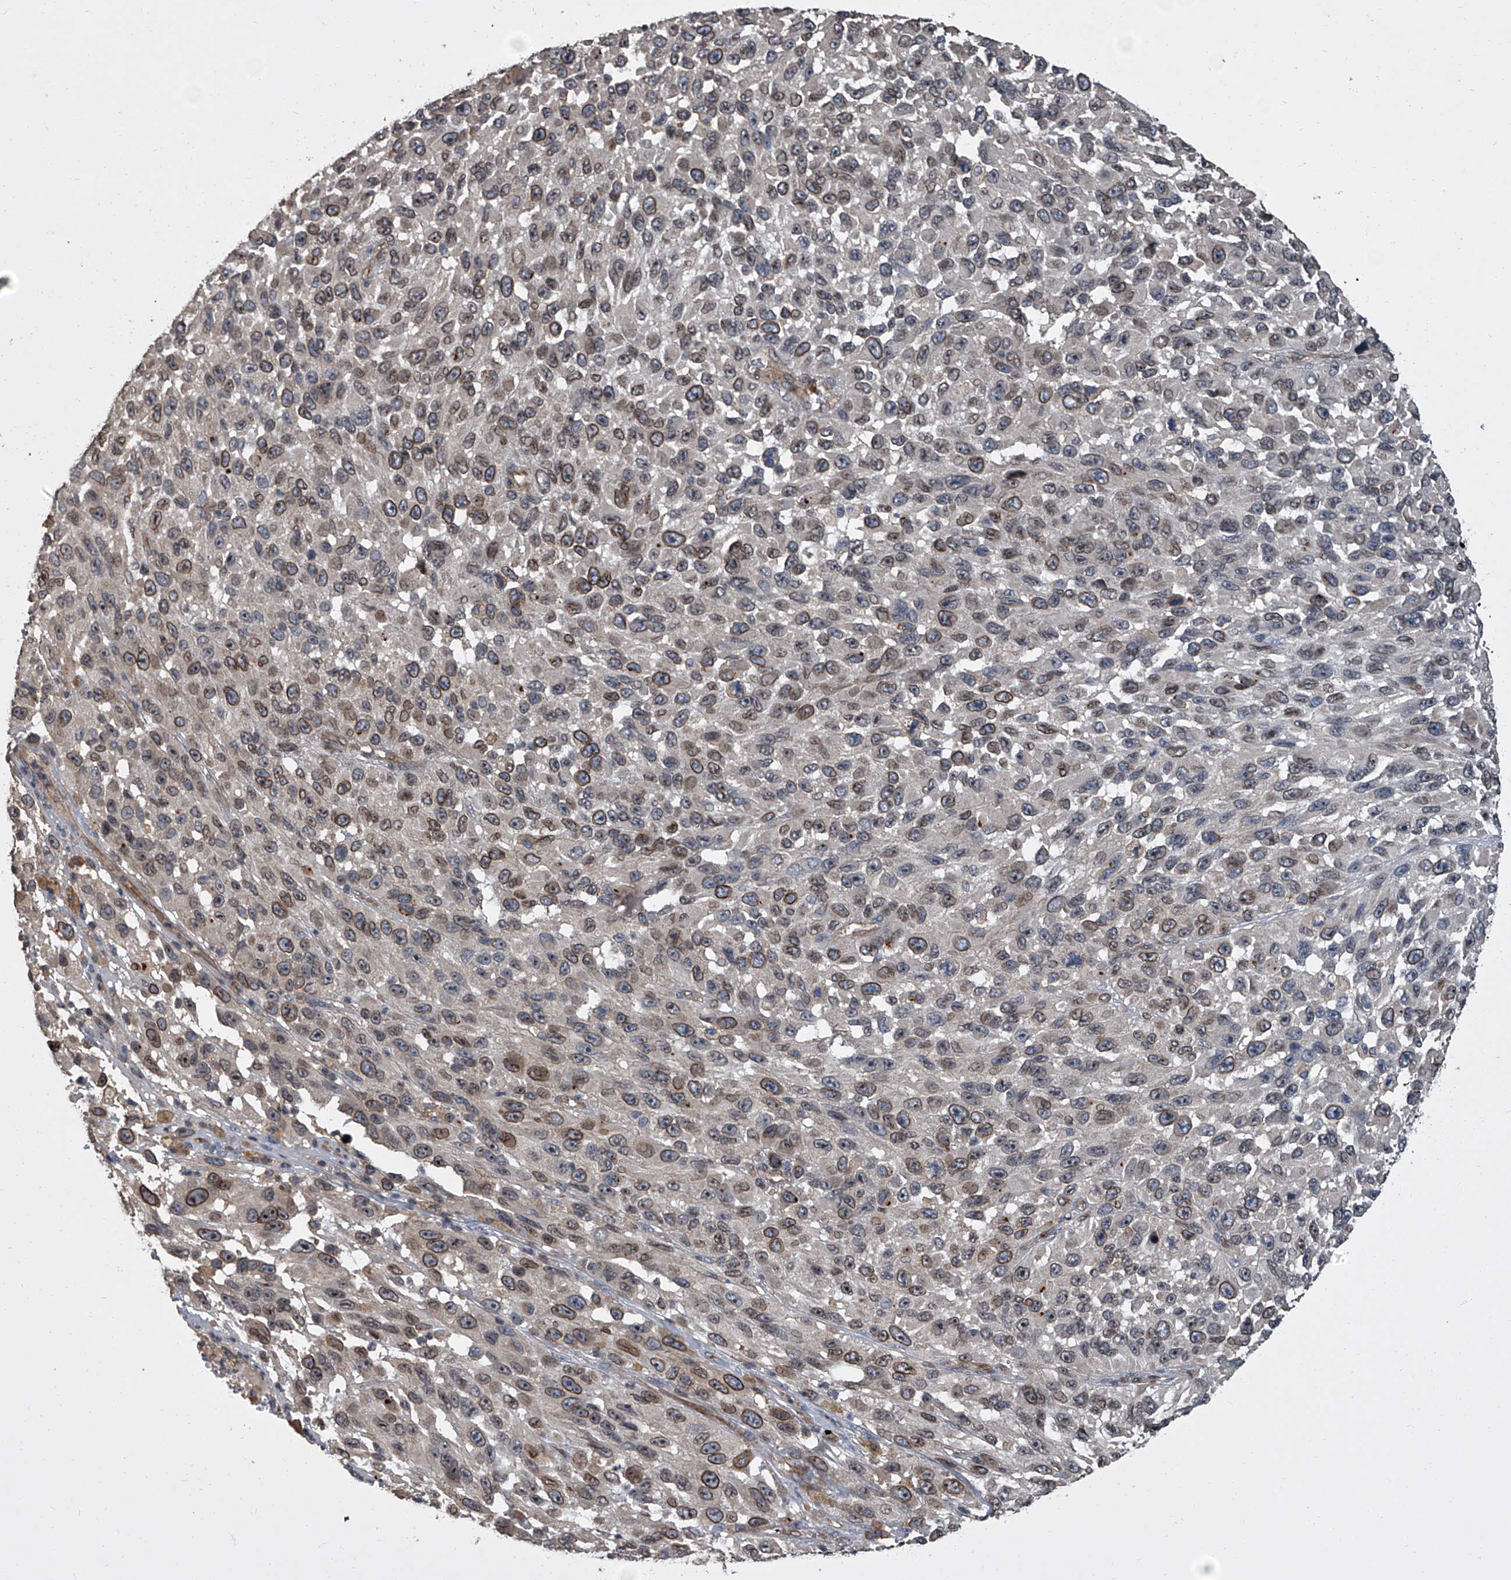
{"staining": {"intensity": "moderate", "quantity": "25%-75%", "location": "cytoplasmic/membranous,nuclear"}, "tissue": "melanoma", "cell_type": "Tumor cells", "image_type": "cancer", "snomed": [{"axis": "morphology", "description": "Malignant melanoma, NOS"}, {"axis": "topography", "description": "Skin"}], "caption": "The histopathology image demonstrates a brown stain indicating the presence of a protein in the cytoplasmic/membranous and nuclear of tumor cells in malignant melanoma.", "gene": "LRRC8C", "patient": {"sex": "female", "age": 96}}